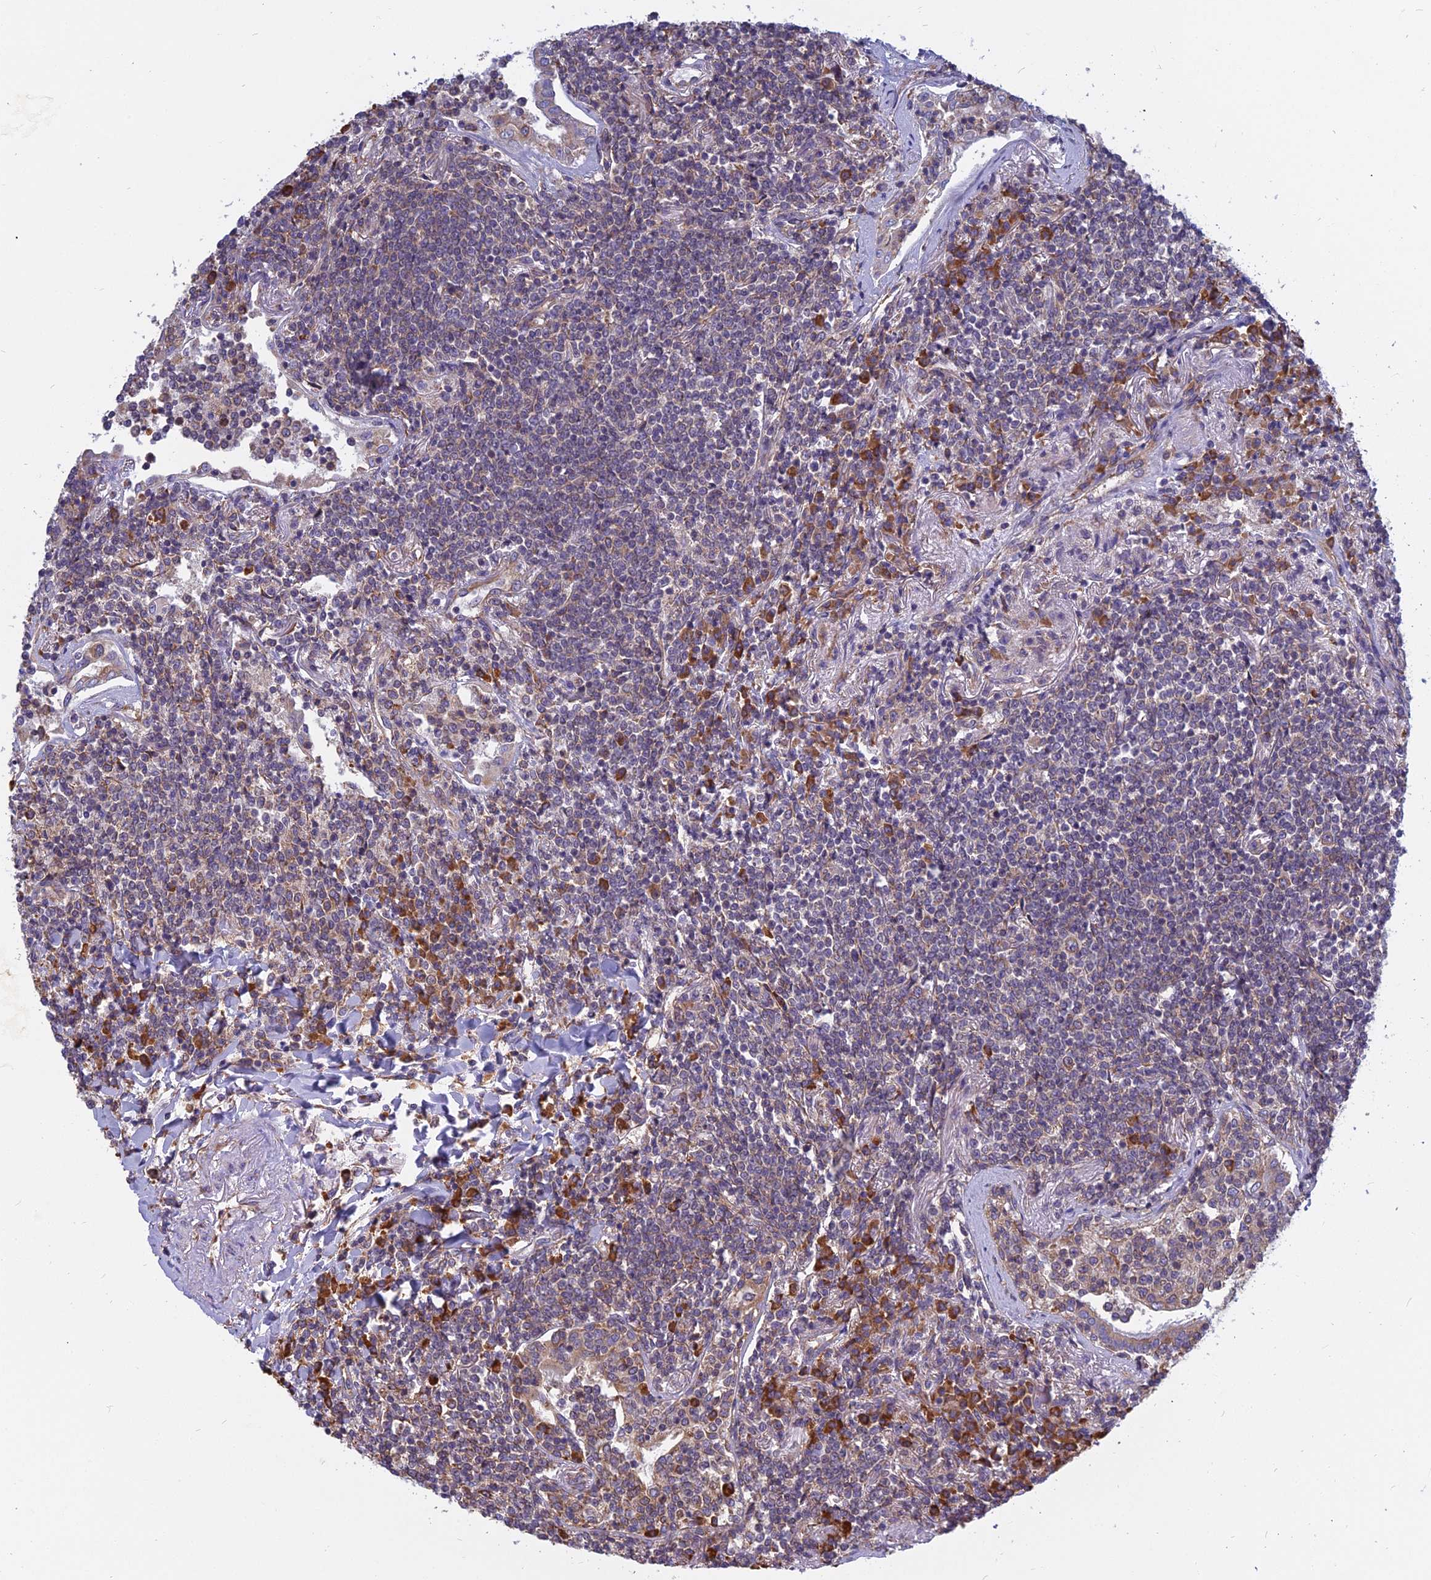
{"staining": {"intensity": "weak", "quantity": "<25%", "location": "cytoplasmic/membranous"}, "tissue": "lymphoma", "cell_type": "Tumor cells", "image_type": "cancer", "snomed": [{"axis": "morphology", "description": "Malignant lymphoma, non-Hodgkin's type, Low grade"}, {"axis": "topography", "description": "Lung"}], "caption": "There is no significant expression in tumor cells of malignant lymphoma, non-Hodgkin's type (low-grade). Brightfield microscopy of immunohistochemistry (IHC) stained with DAB (brown) and hematoxylin (blue), captured at high magnification.", "gene": "KIAA1143", "patient": {"sex": "female", "age": 71}}